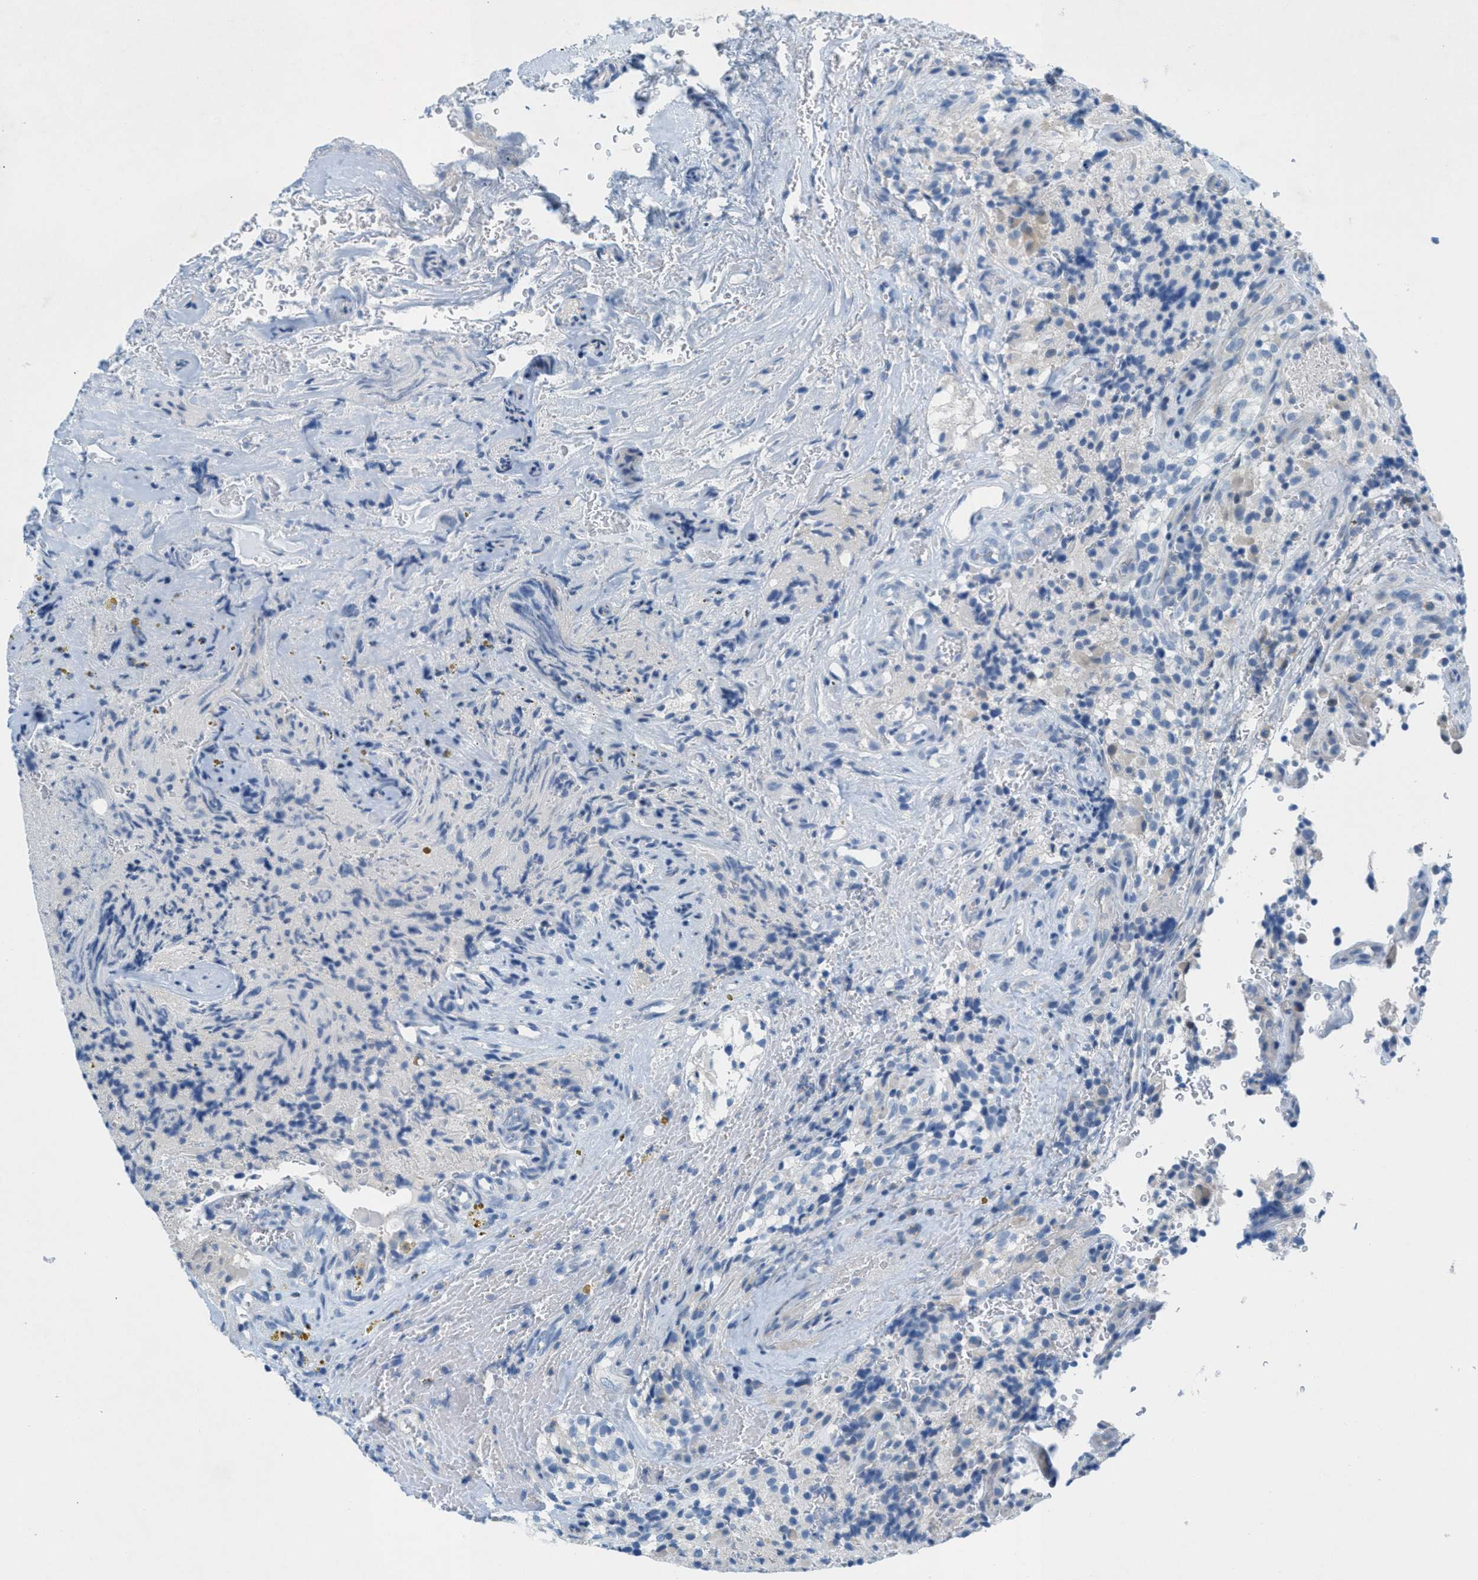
{"staining": {"intensity": "negative", "quantity": "none", "location": "none"}, "tissue": "glioma", "cell_type": "Tumor cells", "image_type": "cancer", "snomed": [{"axis": "morphology", "description": "Glioma, malignant, High grade"}, {"axis": "topography", "description": "Brain"}], "caption": "Tumor cells are negative for brown protein staining in glioma.", "gene": "GALNT17", "patient": {"sex": "male", "age": 71}}